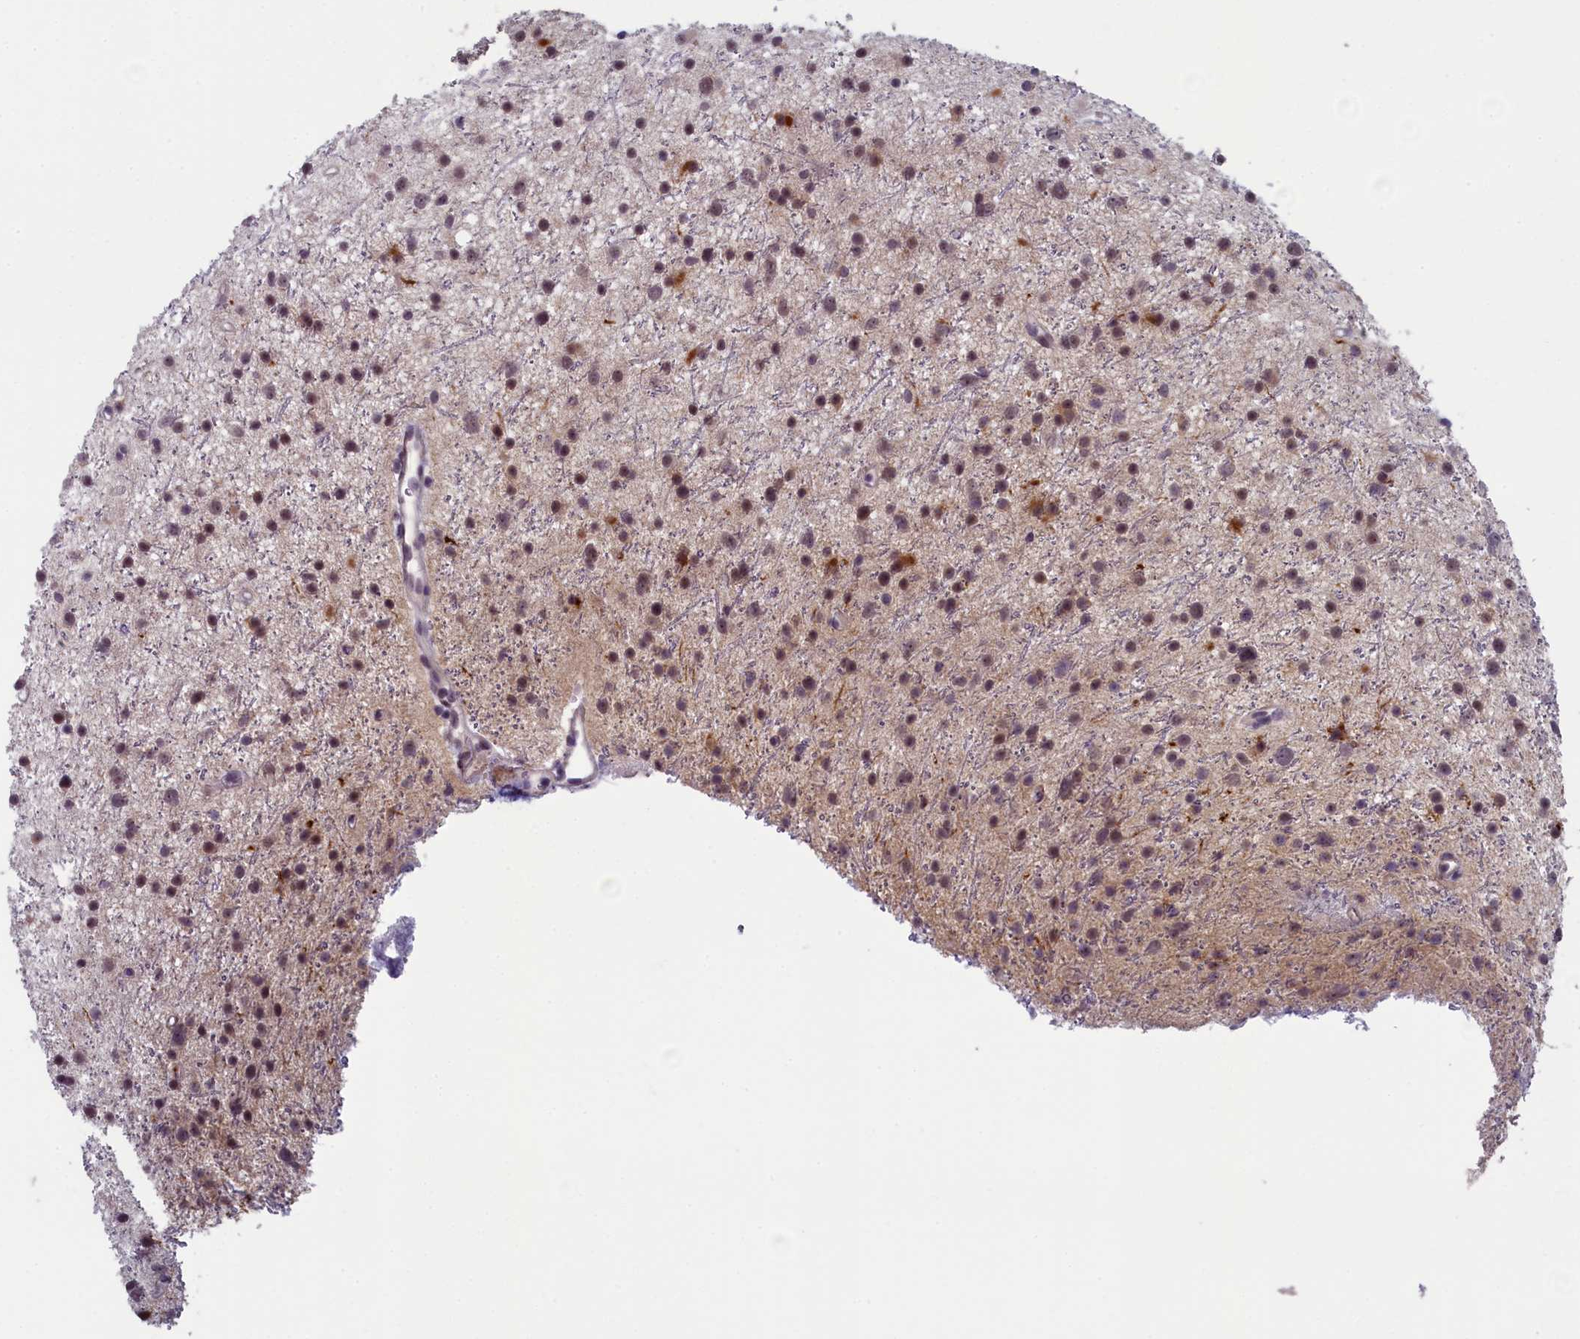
{"staining": {"intensity": "moderate", "quantity": "<25%", "location": "cytoplasmic/membranous,nuclear"}, "tissue": "glioma", "cell_type": "Tumor cells", "image_type": "cancer", "snomed": [{"axis": "morphology", "description": "Glioma, malignant, Low grade"}, {"axis": "topography", "description": "Cerebral cortex"}], "caption": "IHC of human malignant low-grade glioma reveals low levels of moderate cytoplasmic/membranous and nuclear staining in approximately <25% of tumor cells.", "gene": "CNEP1R1", "patient": {"sex": "female", "age": 39}}